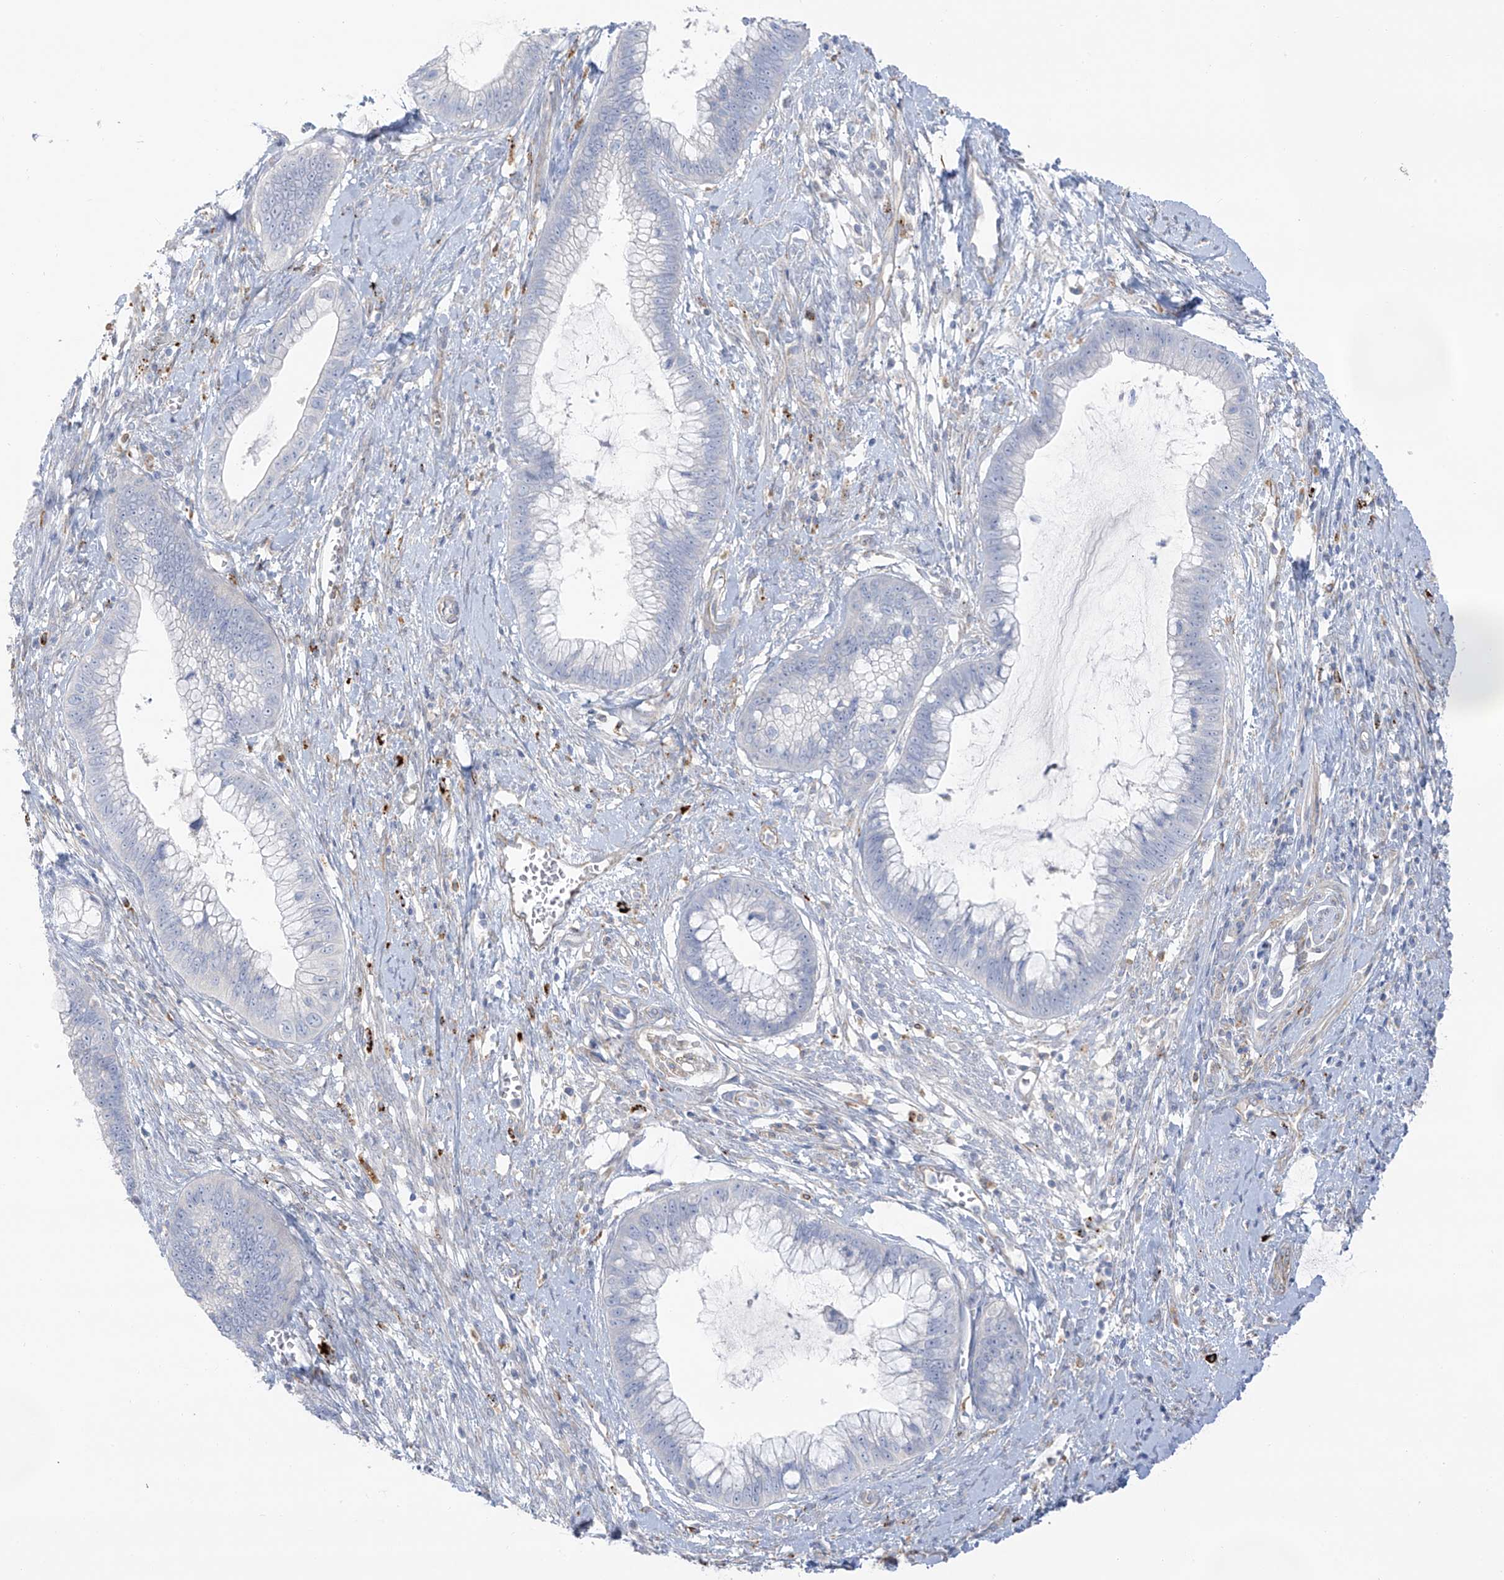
{"staining": {"intensity": "negative", "quantity": "none", "location": "none"}, "tissue": "cervical cancer", "cell_type": "Tumor cells", "image_type": "cancer", "snomed": [{"axis": "morphology", "description": "Adenocarcinoma, NOS"}, {"axis": "topography", "description": "Cervix"}], "caption": "Tumor cells are negative for protein expression in human cervical cancer.", "gene": "TAL2", "patient": {"sex": "female", "age": 44}}